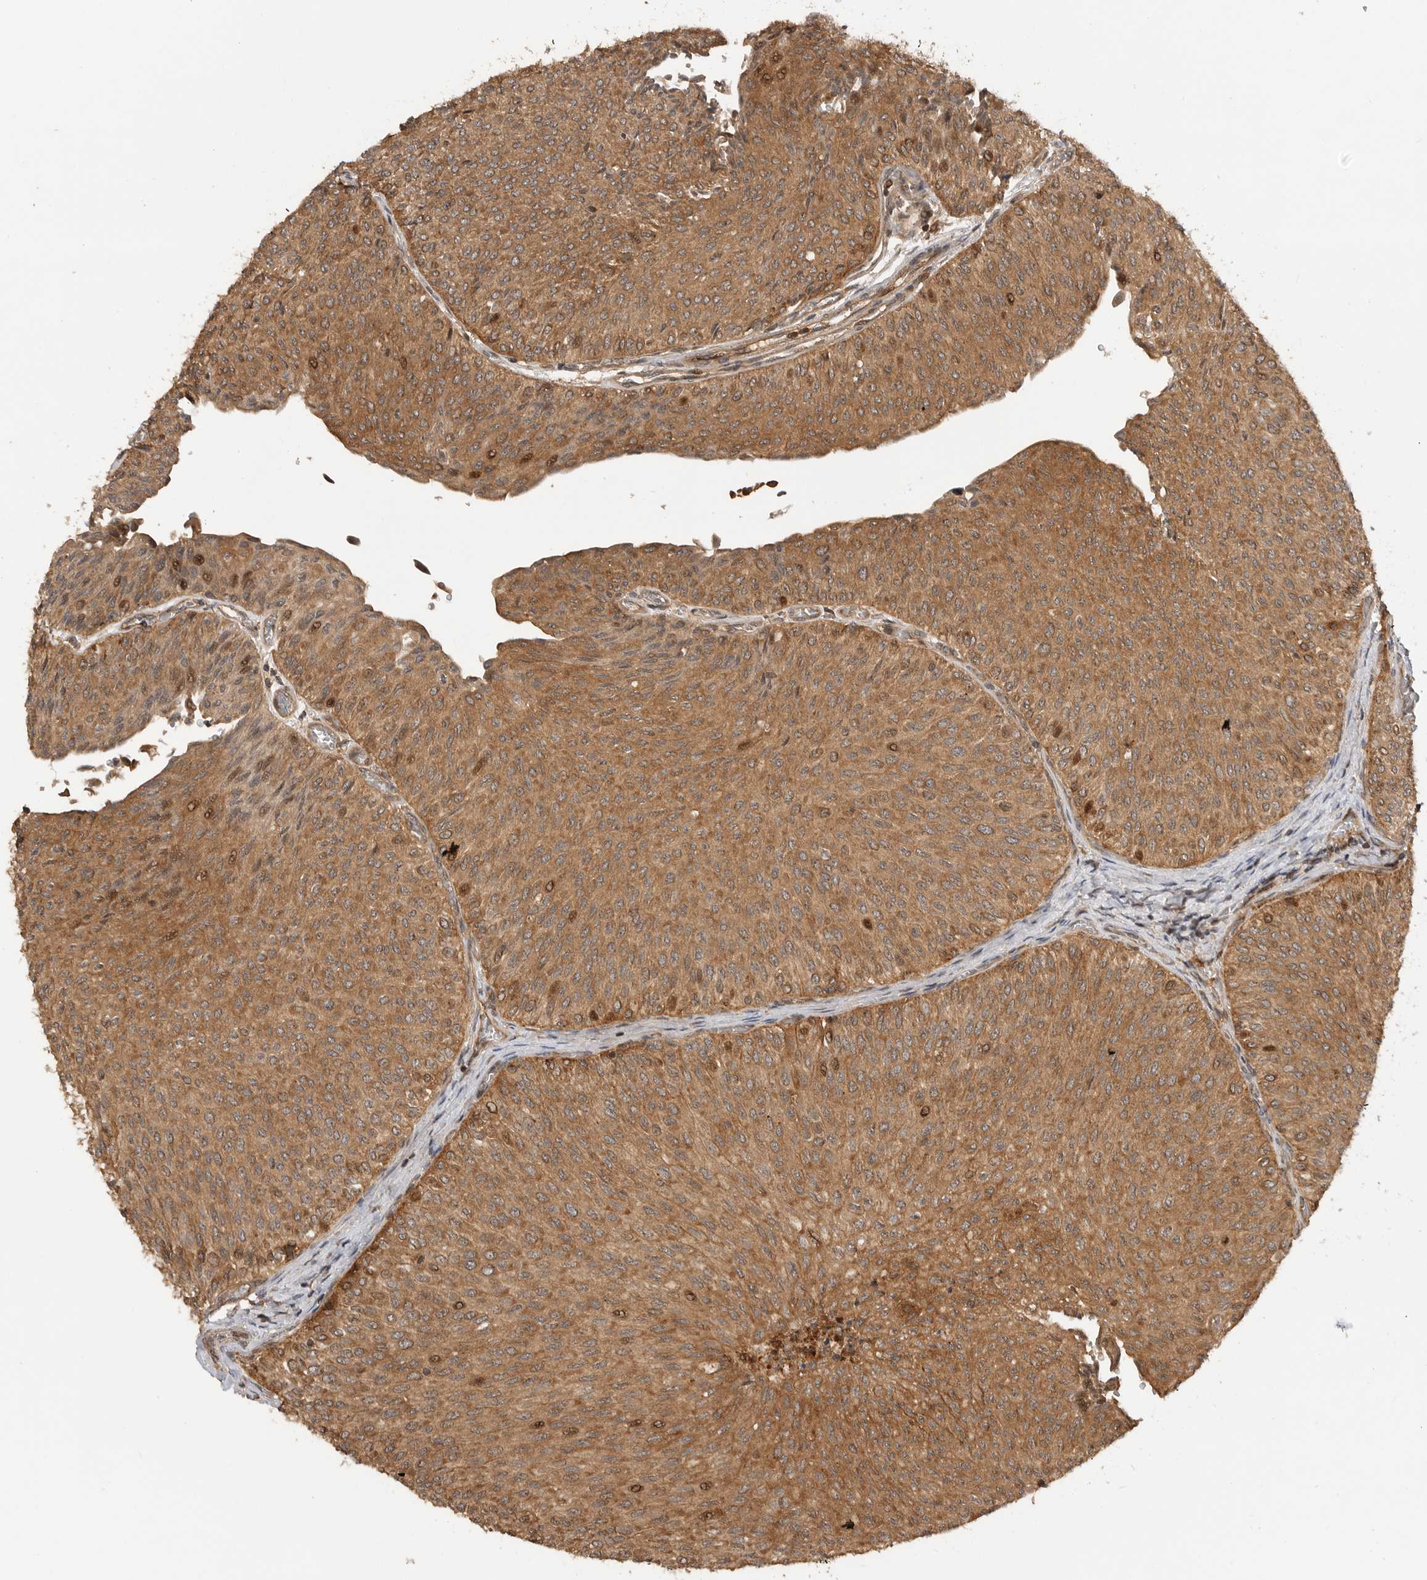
{"staining": {"intensity": "moderate", "quantity": ">75%", "location": "cytoplasmic/membranous,nuclear"}, "tissue": "urothelial cancer", "cell_type": "Tumor cells", "image_type": "cancer", "snomed": [{"axis": "morphology", "description": "Urothelial carcinoma, Low grade"}, {"axis": "topography", "description": "Urinary bladder"}], "caption": "Urothelial carcinoma (low-grade) stained for a protein reveals moderate cytoplasmic/membranous and nuclear positivity in tumor cells. (brown staining indicates protein expression, while blue staining denotes nuclei).", "gene": "ADPRS", "patient": {"sex": "male", "age": 78}}